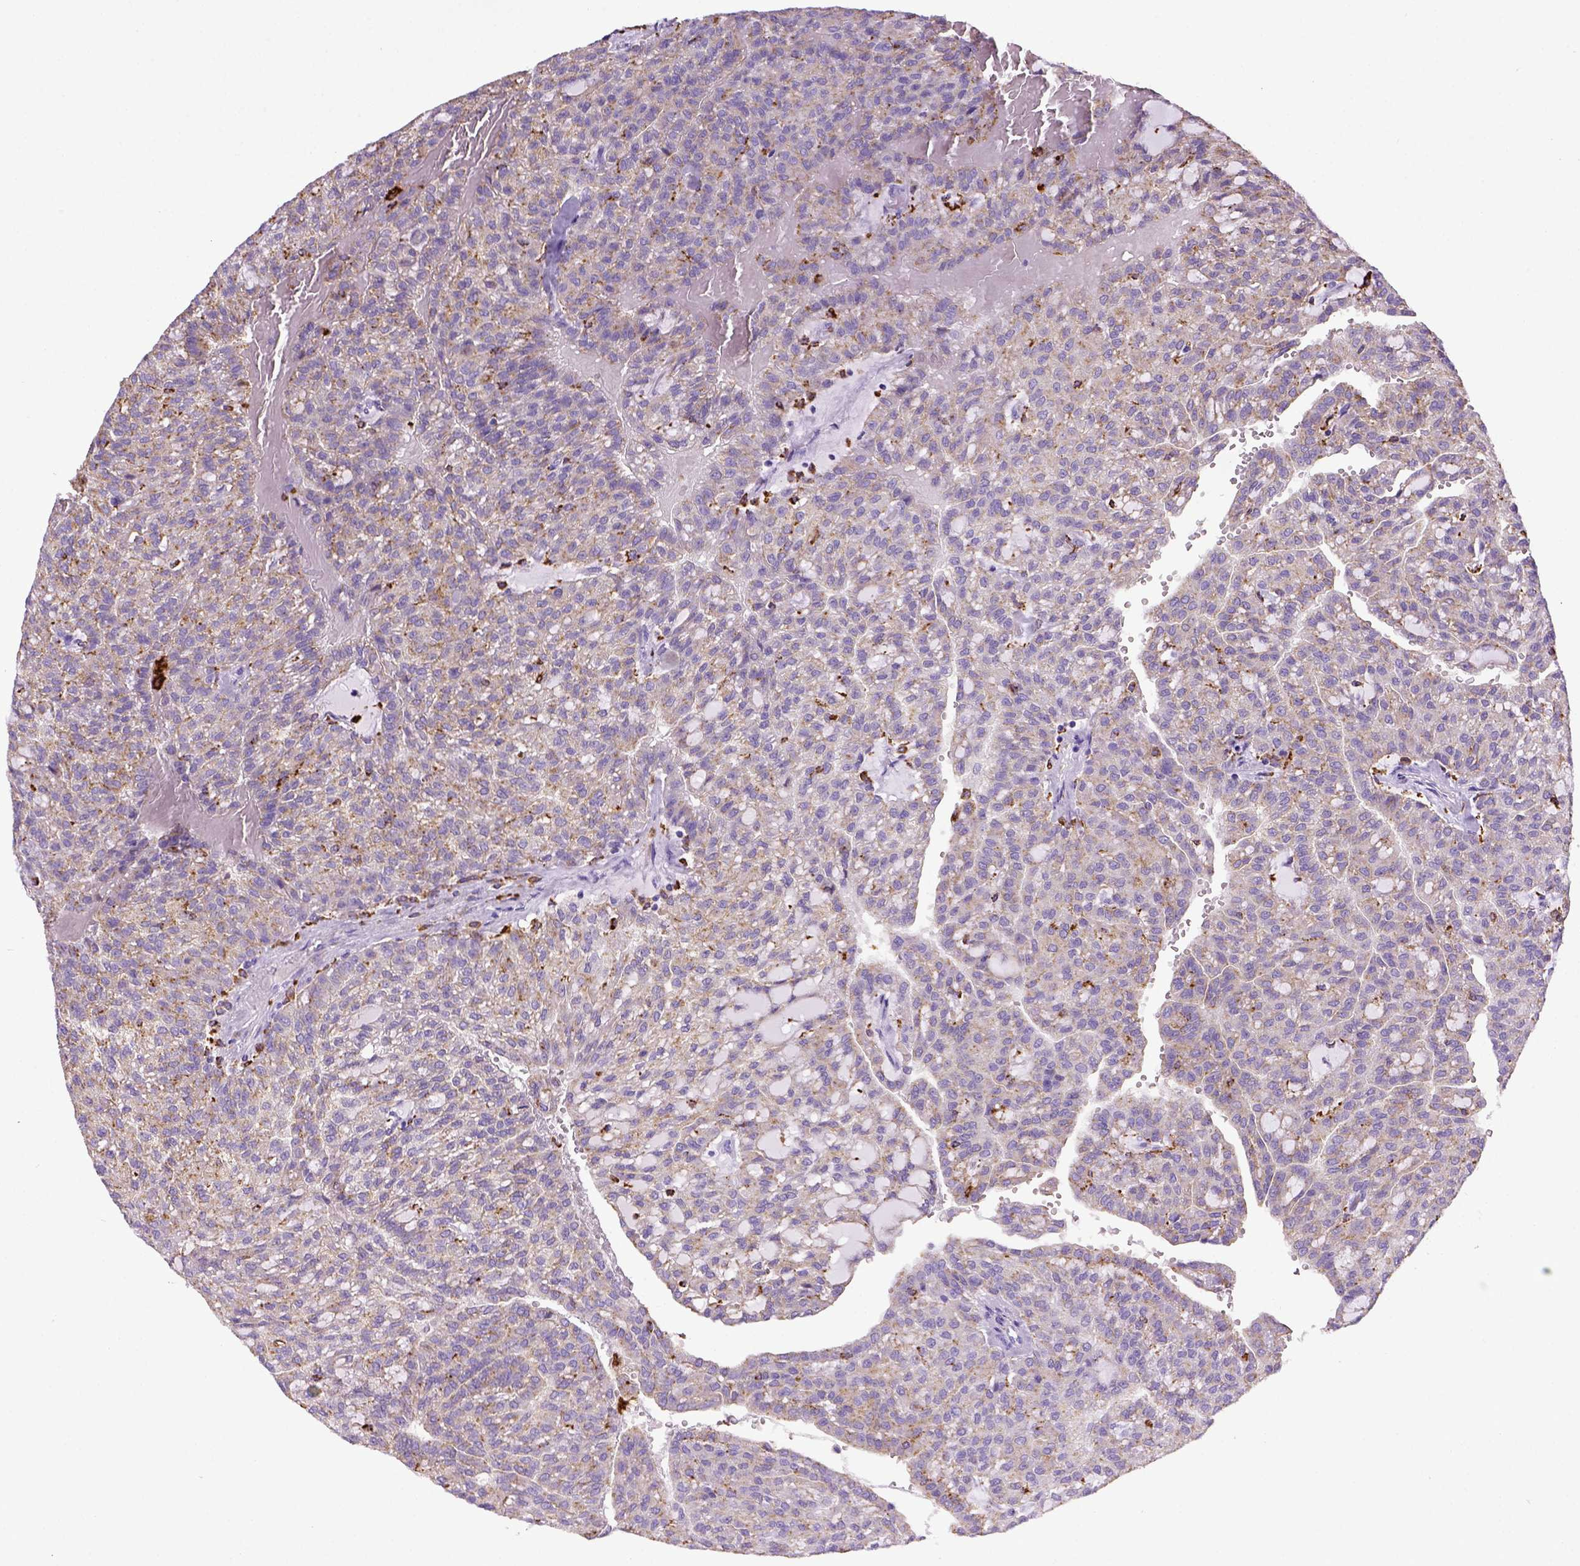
{"staining": {"intensity": "negative", "quantity": "none", "location": "none"}, "tissue": "renal cancer", "cell_type": "Tumor cells", "image_type": "cancer", "snomed": [{"axis": "morphology", "description": "Adenocarcinoma, NOS"}, {"axis": "topography", "description": "Kidney"}], "caption": "Immunohistochemistry (IHC) of adenocarcinoma (renal) demonstrates no positivity in tumor cells.", "gene": "CD68", "patient": {"sex": "male", "age": 63}}